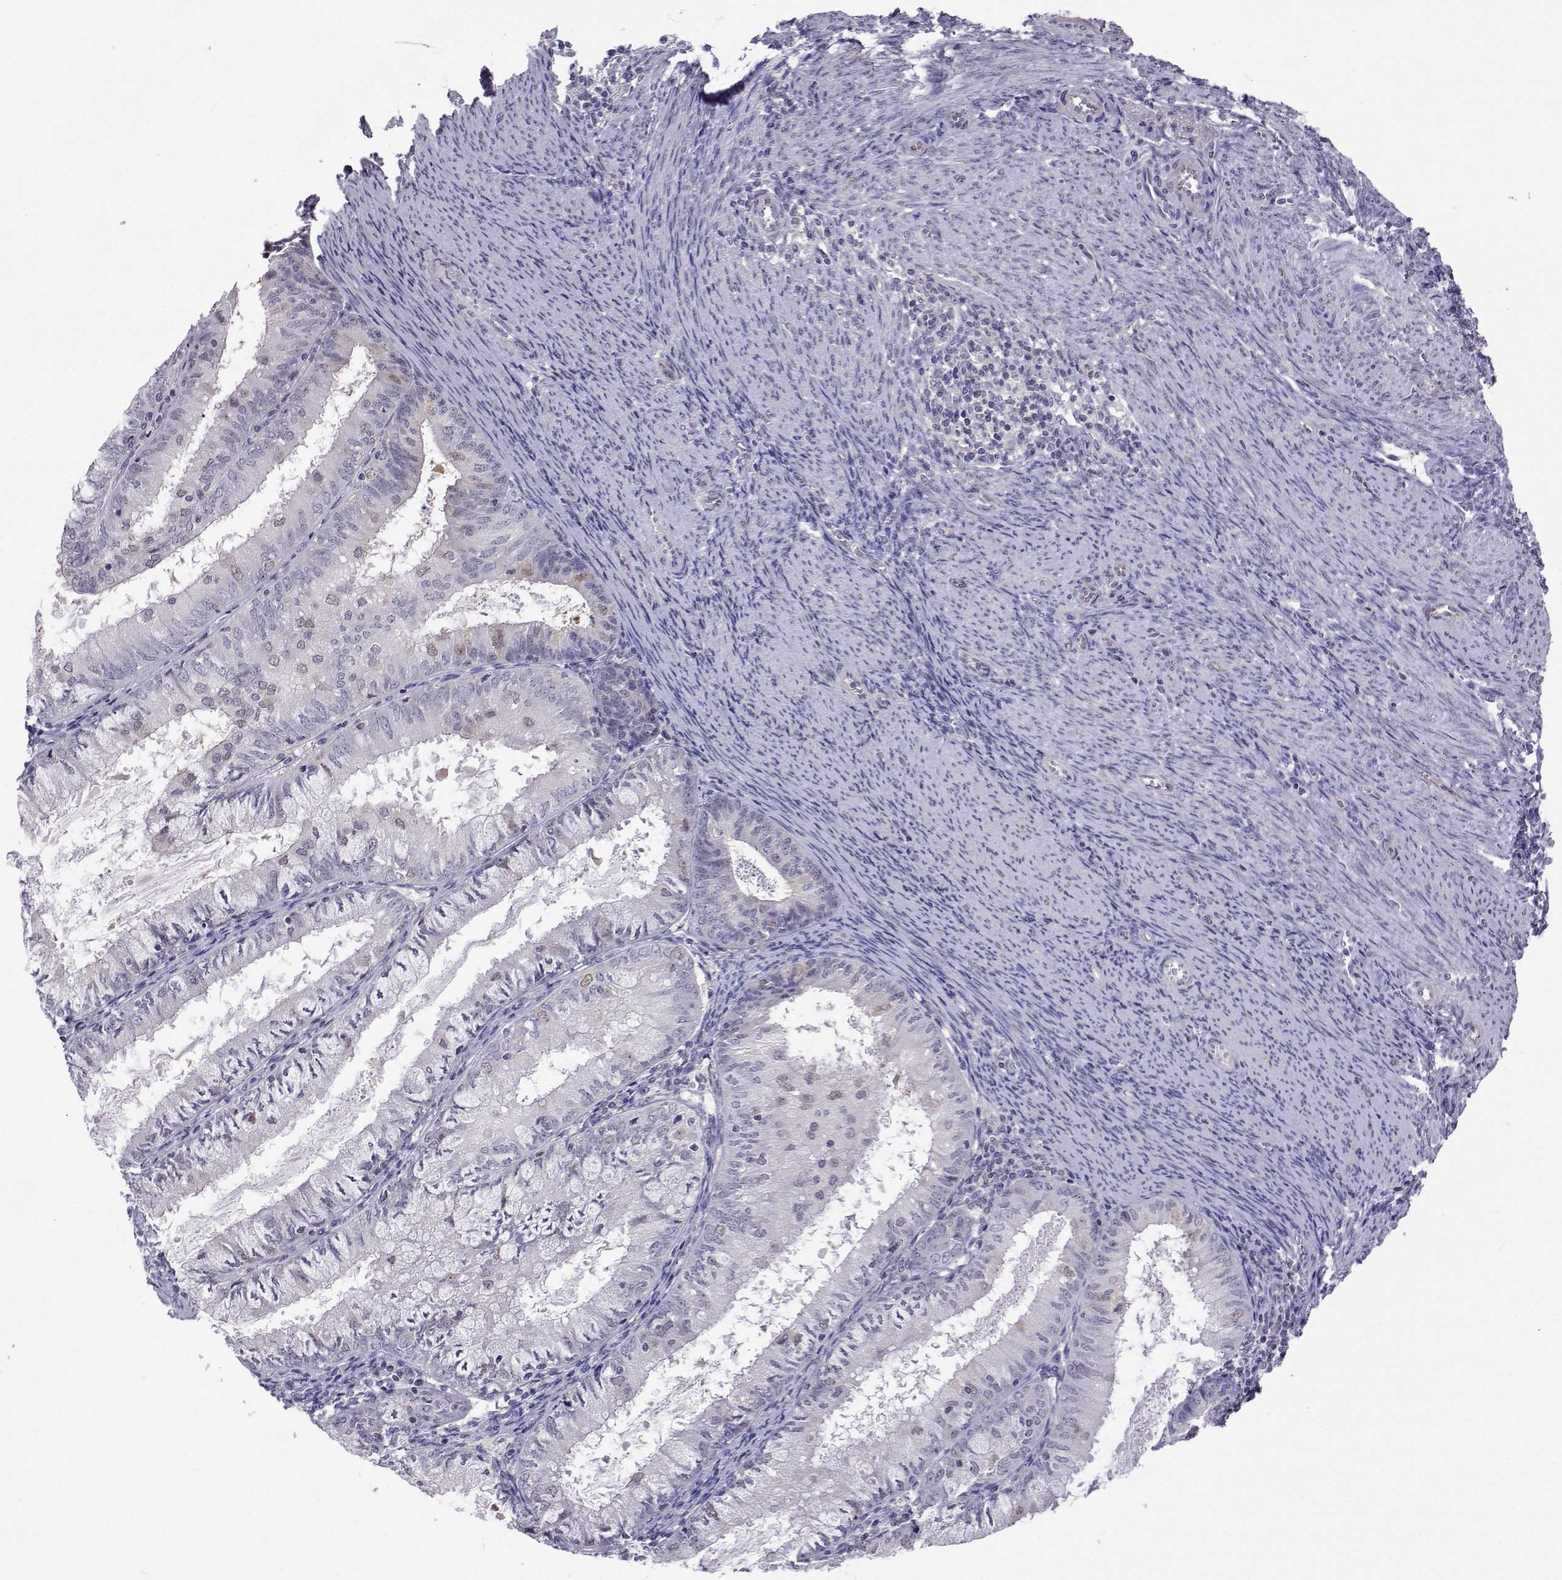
{"staining": {"intensity": "negative", "quantity": "none", "location": "none"}, "tissue": "endometrial cancer", "cell_type": "Tumor cells", "image_type": "cancer", "snomed": [{"axis": "morphology", "description": "Adenocarcinoma, NOS"}, {"axis": "topography", "description": "Endometrium"}], "caption": "Endometrial cancer (adenocarcinoma) was stained to show a protein in brown. There is no significant positivity in tumor cells.", "gene": "GALM", "patient": {"sex": "female", "age": 57}}